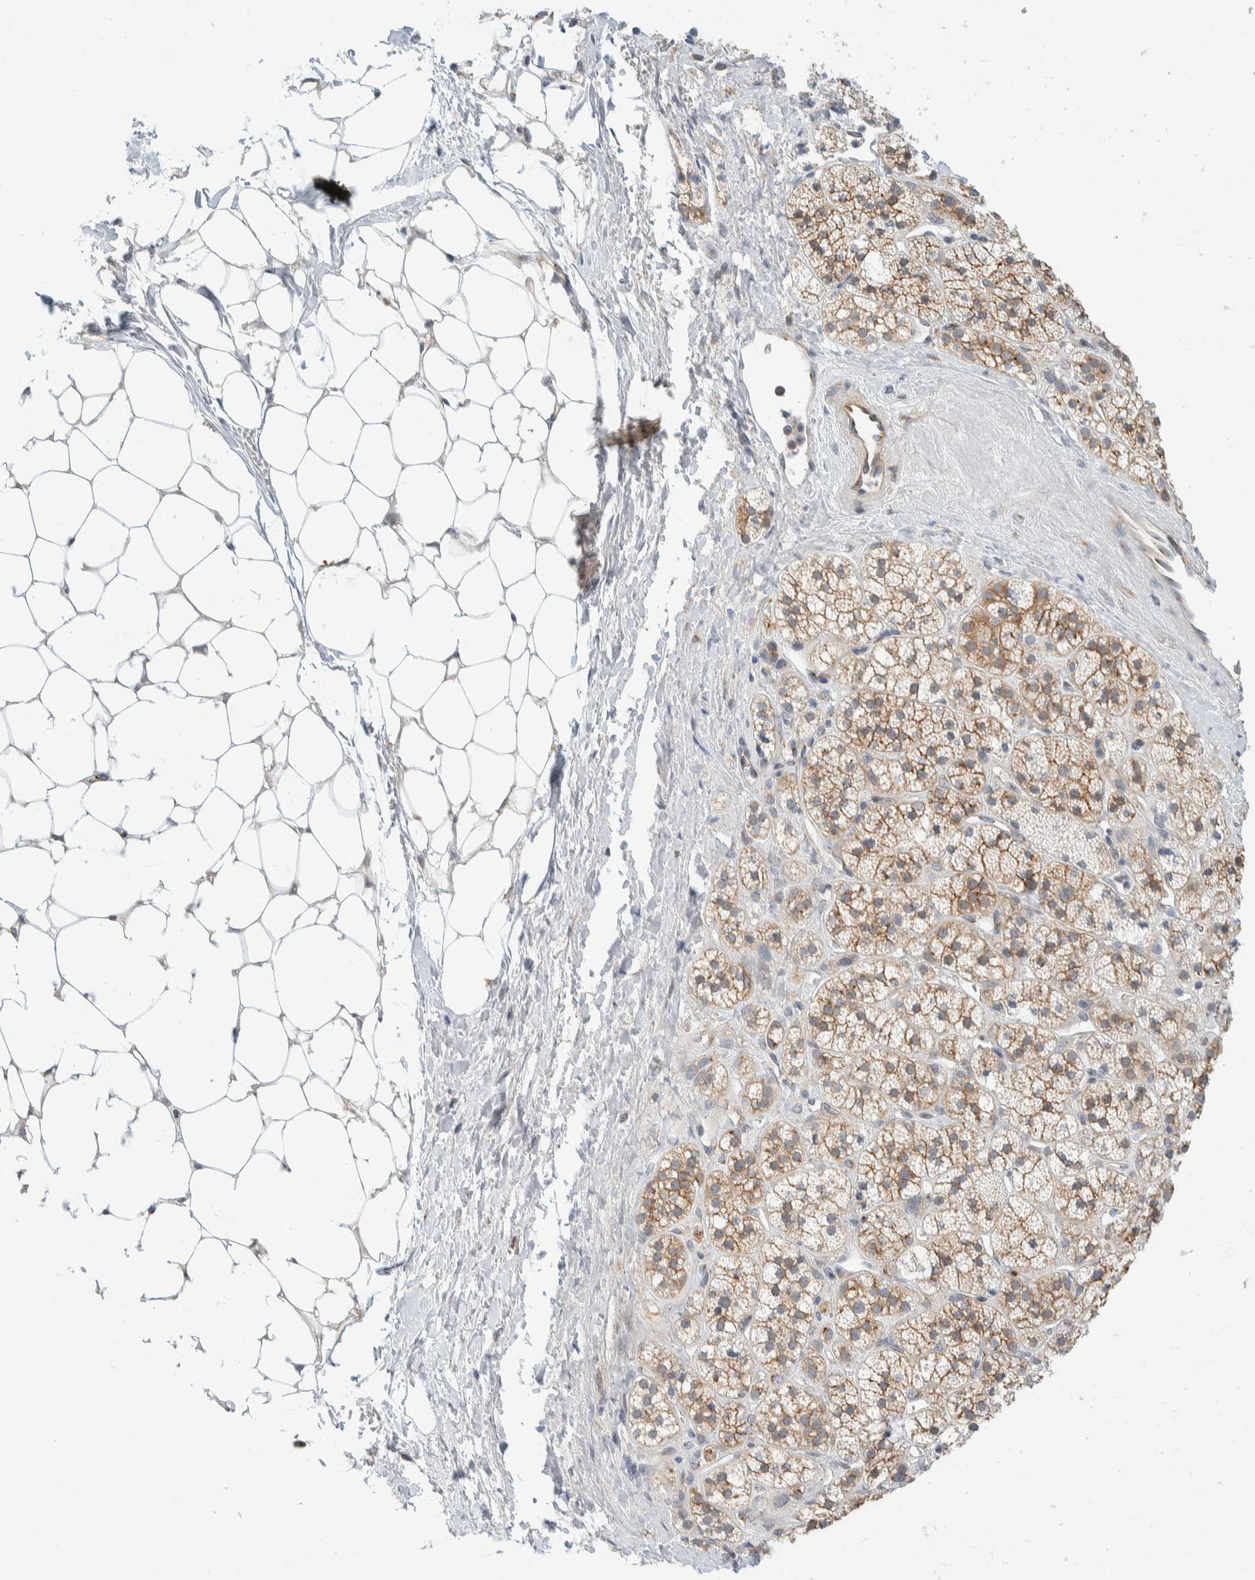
{"staining": {"intensity": "moderate", "quantity": ">75%", "location": "cytoplasmic/membranous"}, "tissue": "adrenal gland", "cell_type": "Glandular cells", "image_type": "normal", "snomed": [{"axis": "morphology", "description": "Normal tissue, NOS"}, {"axis": "topography", "description": "Adrenal gland"}], "caption": "The histopathology image reveals a brown stain indicating the presence of a protein in the cytoplasmic/membranous of glandular cells in adrenal gland.", "gene": "TMEM184B", "patient": {"sex": "male", "age": 56}}